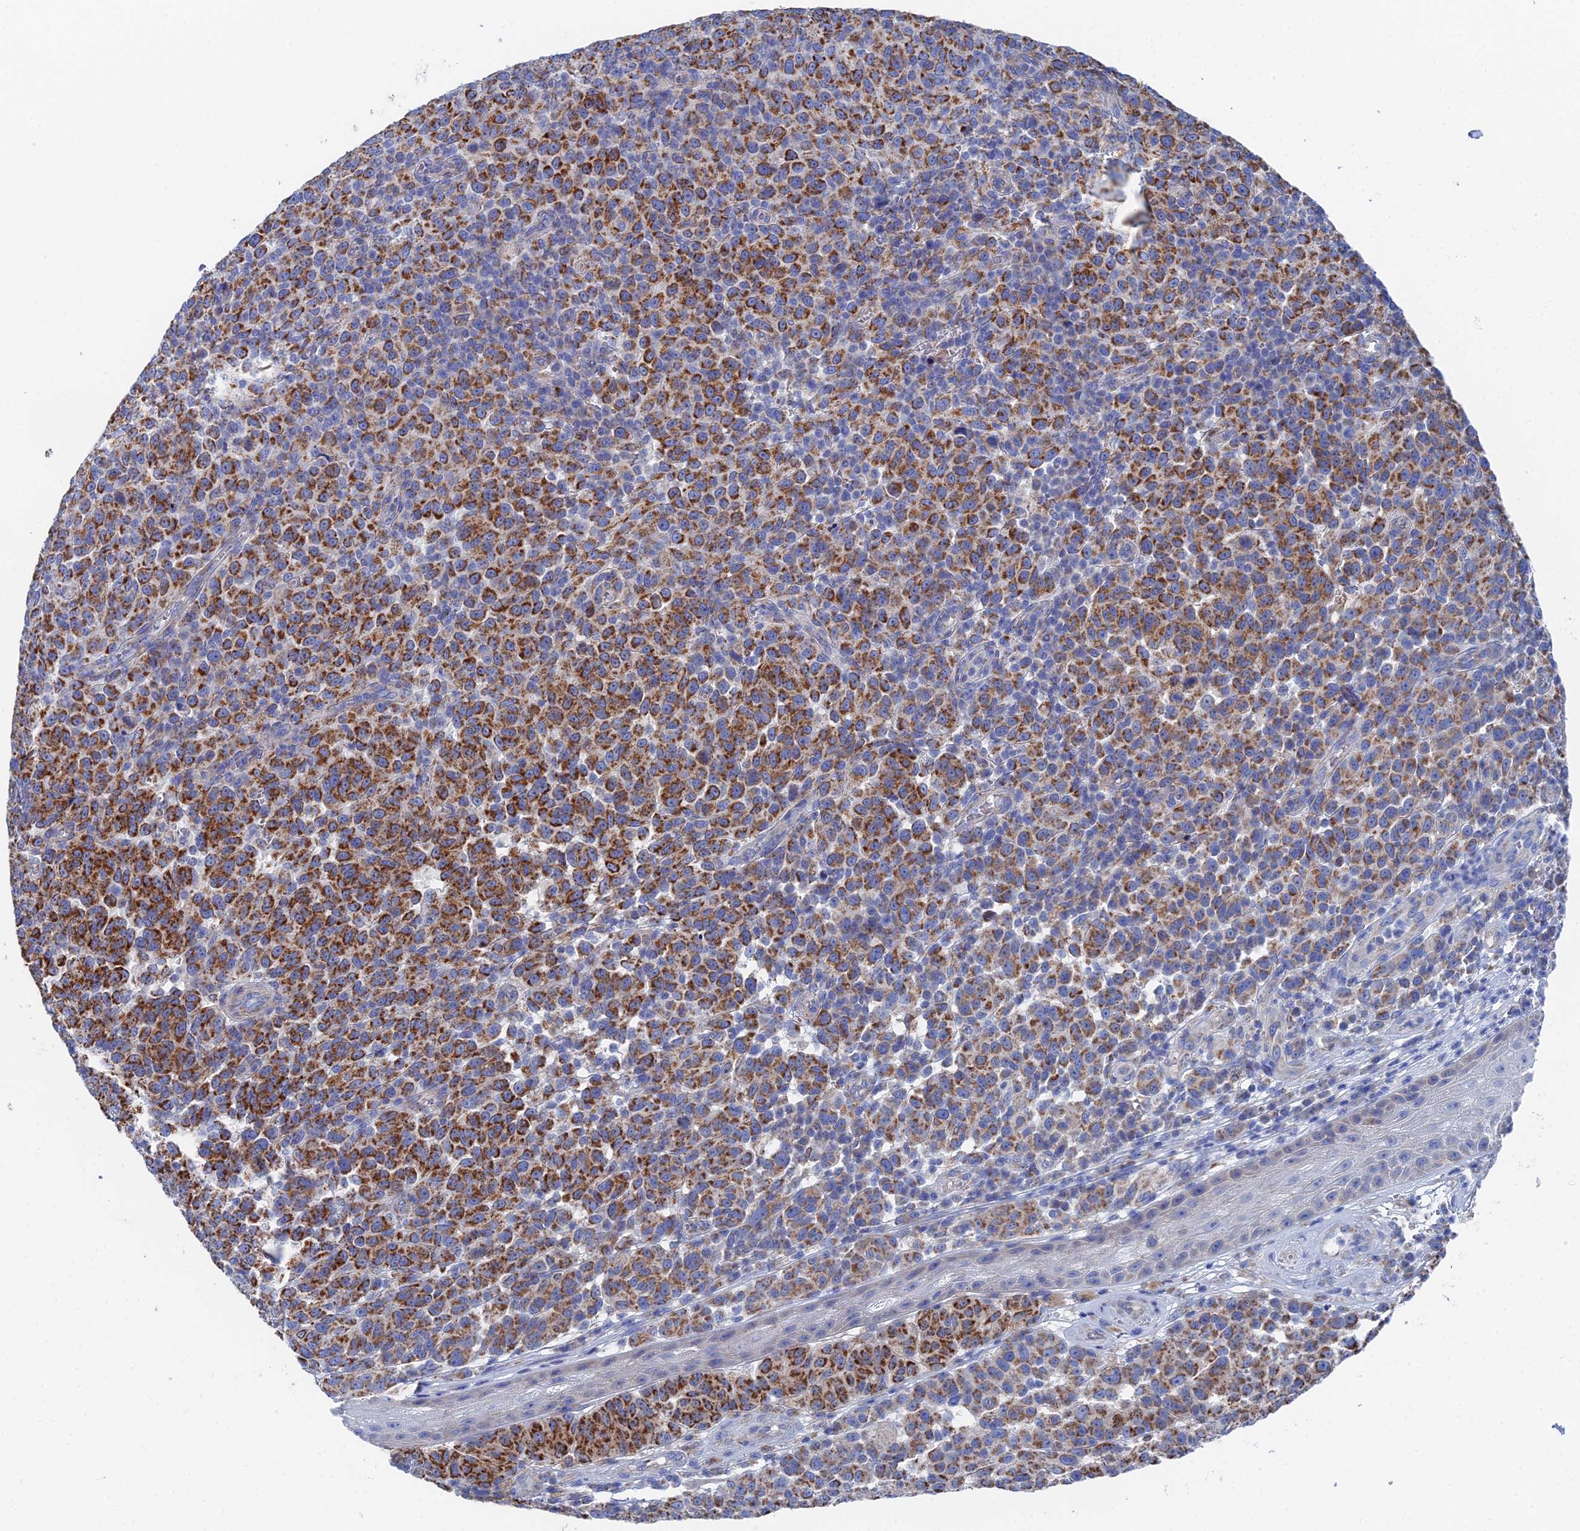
{"staining": {"intensity": "strong", "quantity": ">75%", "location": "cytoplasmic/membranous"}, "tissue": "melanoma", "cell_type": "Tumor cells", "image_type": "cancer", "snomed": [{"axis": "morphology", "description": "Malignant melanoma, NOS"}, {"axis": "topography", "description": "Skin"}], "caption": "Immunohistochemistry (IHC) of human melanoma exhibits high levels of strong cytoplasmic/membranous positivity in approximately >75% of tumor cells. (Stains: DAB in brown, nuclei in blue, Microscopy: brightfield microscopy at high magnification).", "gene": "IFT80", "patient": {"sex": "male", "age": 49}}